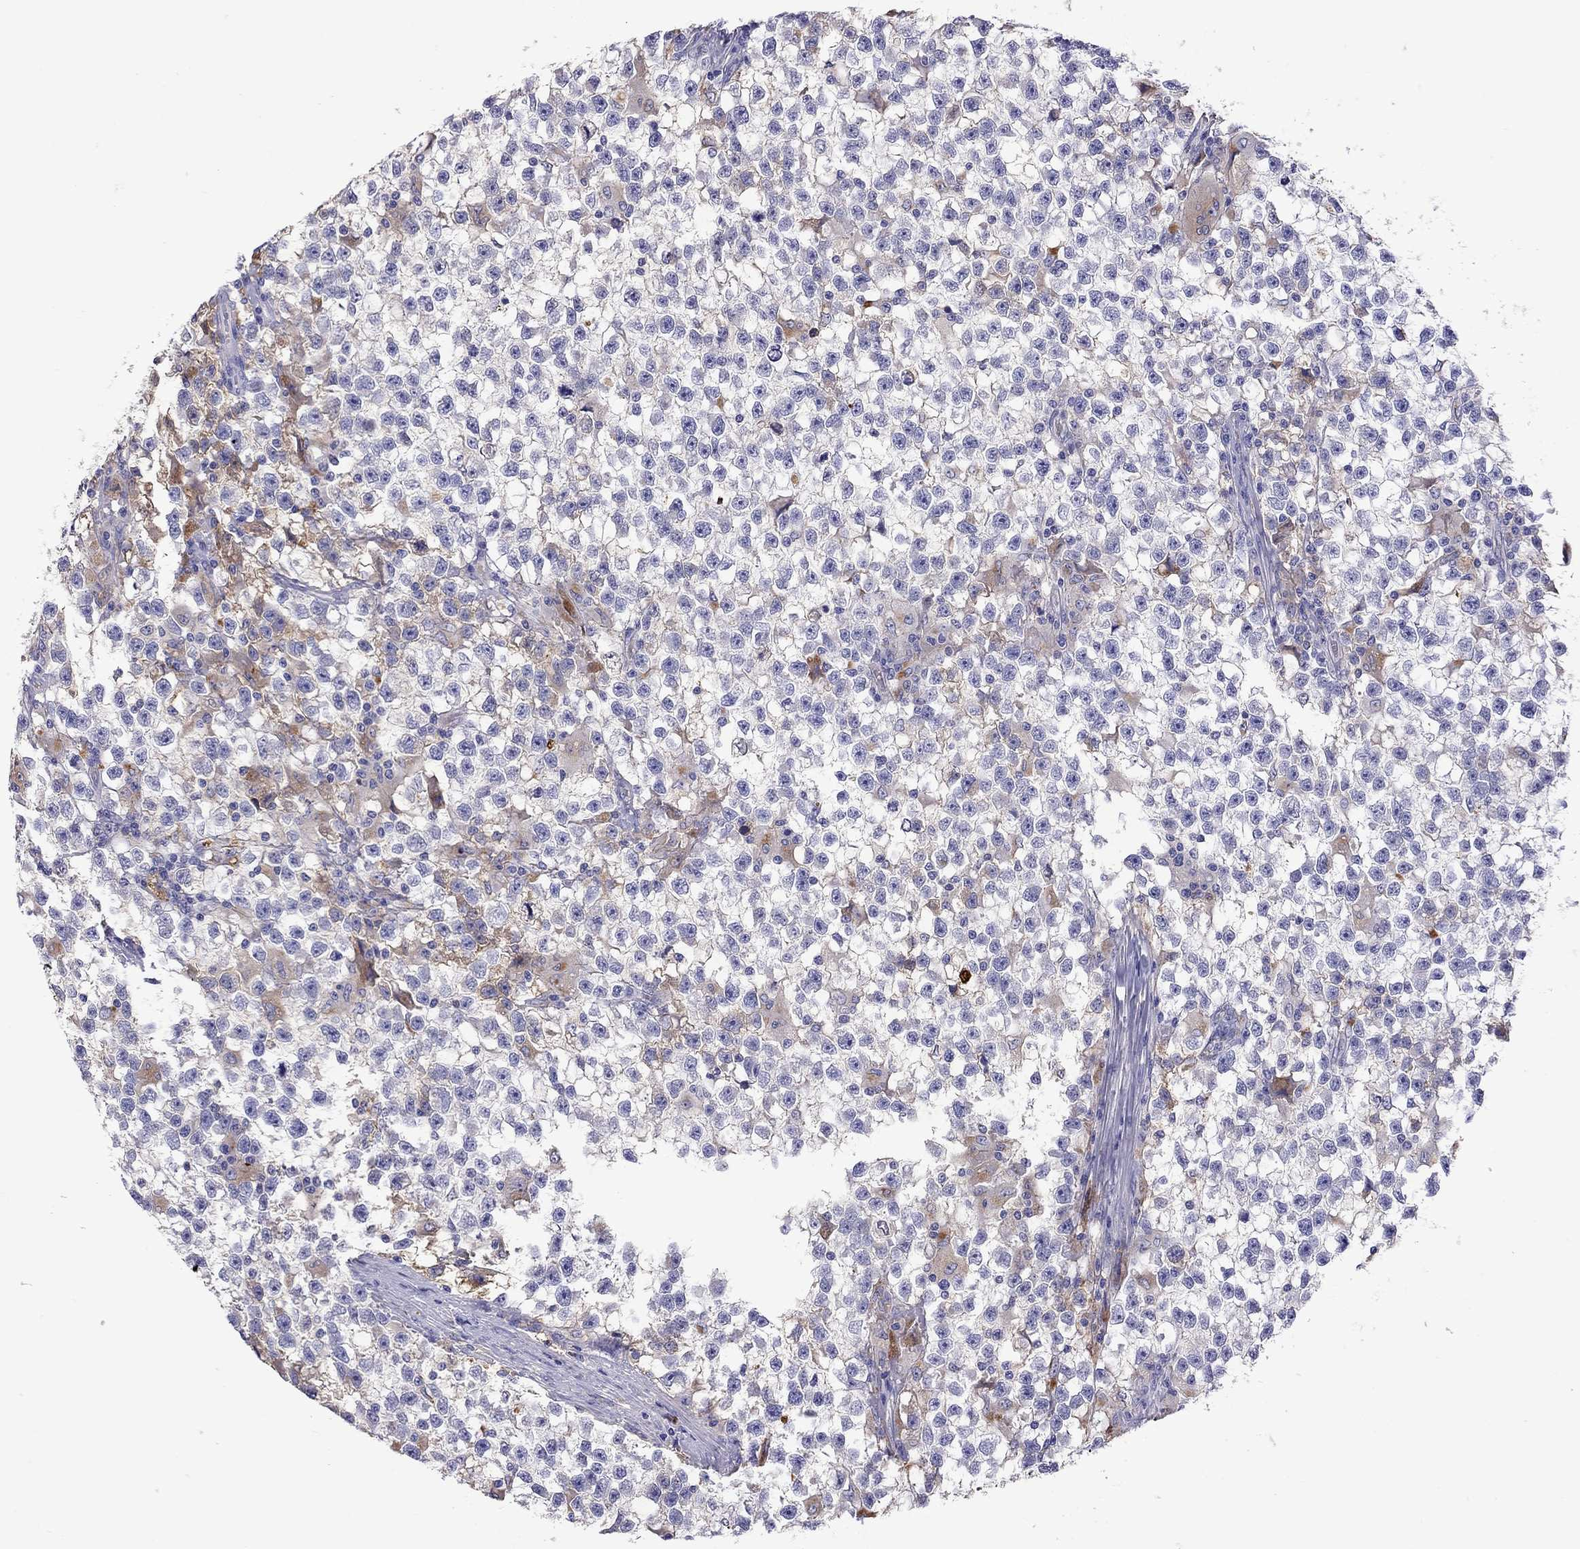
{"staining": {"intensity": "weak", "quantity": "<25%", "location": "cytoplasmic/membranous"}, "tissue": "testis cancer", "cell_type": "Tumor cells", "image_type": "cancer", "snomed": [{"axis": "morphology", "description": "Seminoma, NOS"}, {"axis": "topography", "description": "Testis"}], "caption": "DAB (3,3'-diaminobenzidine) immunohistochemical staining of human seminoma (testis) exhibits no significant positivity in tumor cells.", "gene": "SERPINA3", "patient": {"sex": "male", "age": 31}}